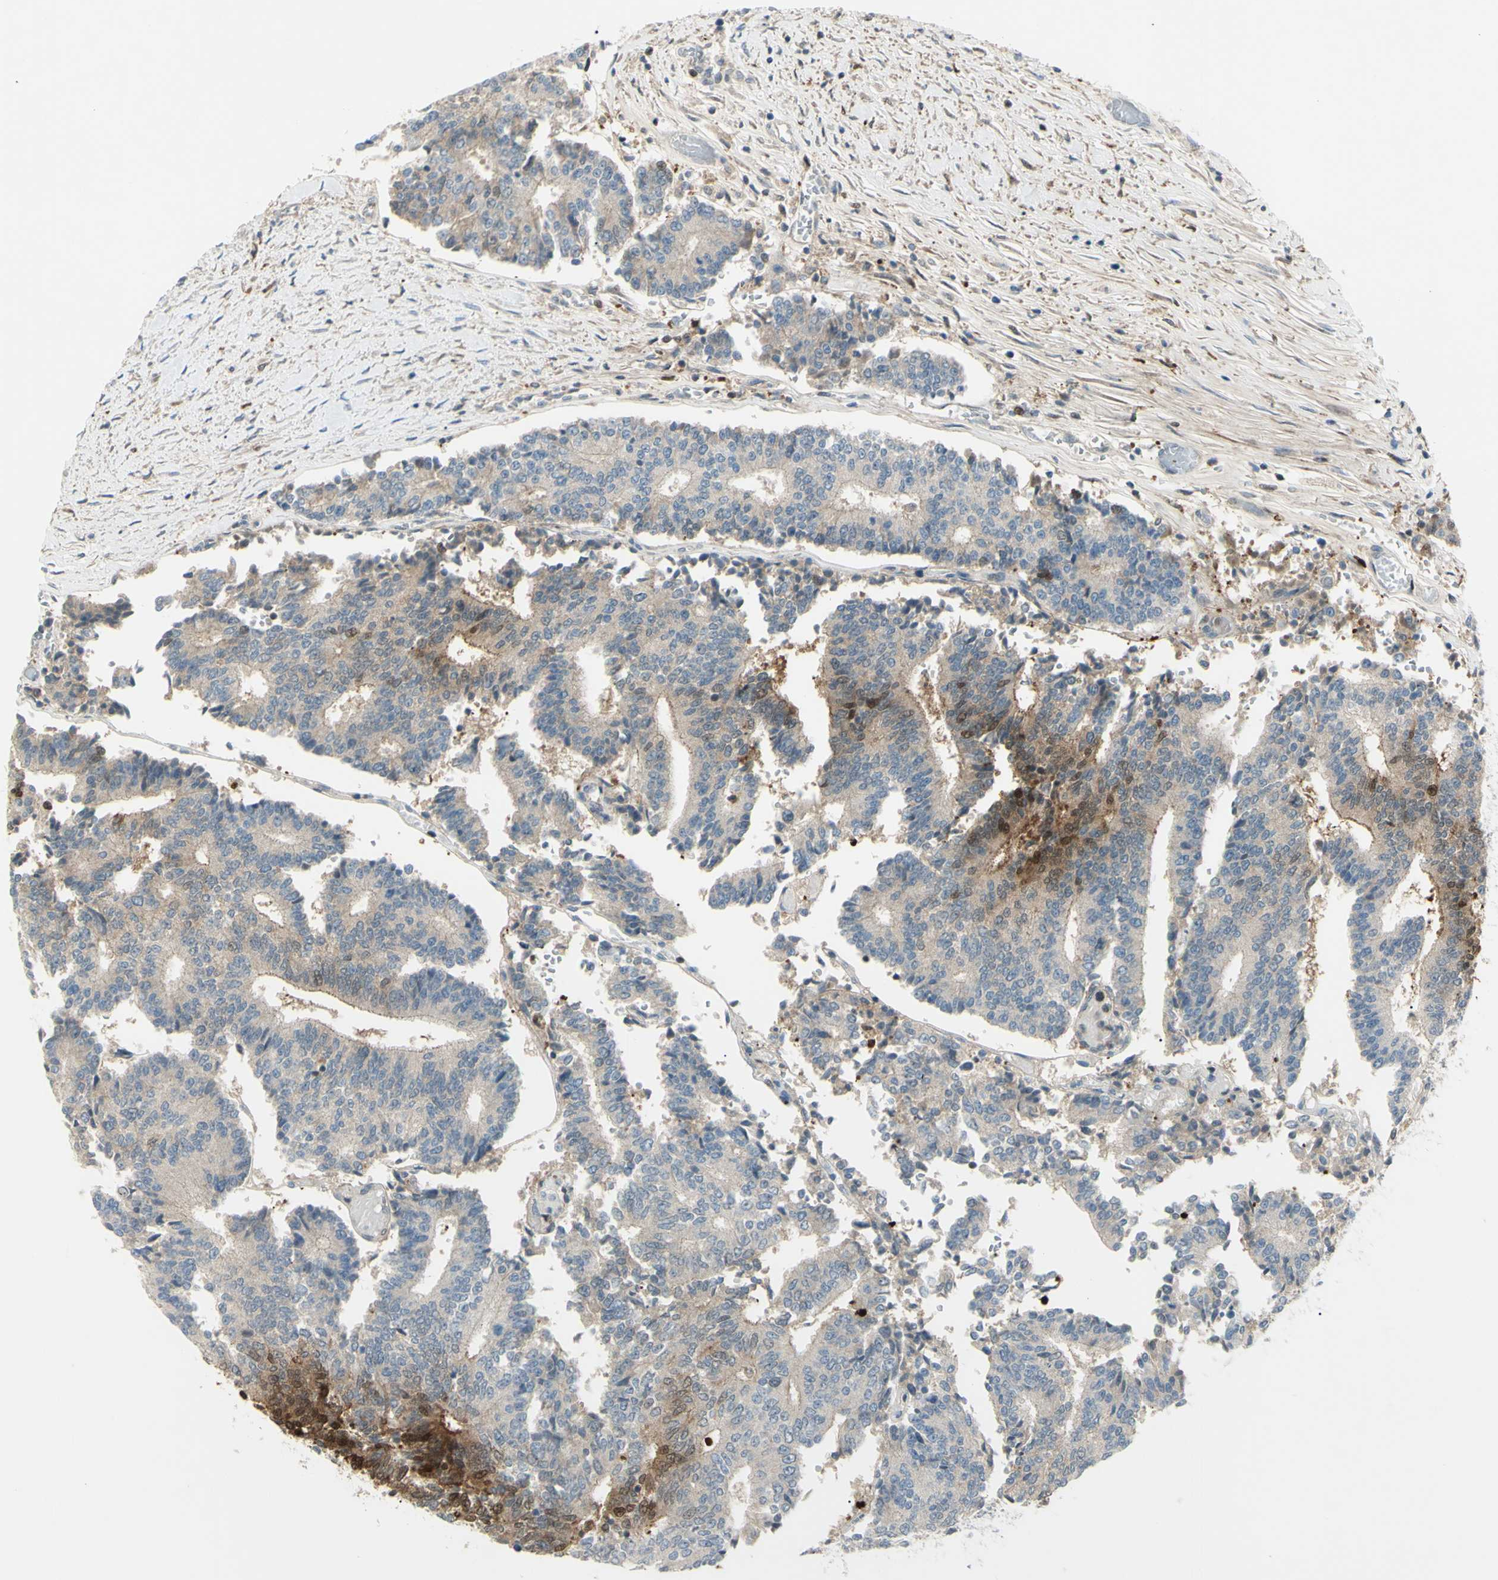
{"staining": {"intensity": "moderate", "quantity": "<25%", "location": "cytoplasmic/membranous,nuclear"}, "tissue": "prostate cancer", "cell_type": "Tumor cells", "image_type": "cancer", "snomed": [{"axis": "morphology", "description": "Normal tissue, NOS"}, {"axis": "morphology", "description": "Adenocarcinoma, High grade"}, {"axis": "topography", "description": "Prostate"}, {"axis": "topography", "description": "Seminal veicle"}], "caption": "Approximately <25% of tumor cells in prostate high-grade adenocarcinoma reveal moderate cytoplasmic/membranous and nuclear protein positivity as visualized by brown immunohistochemical staining.", "gene": "C1orf159", "patient": {"sex": "male", "age": 55}}